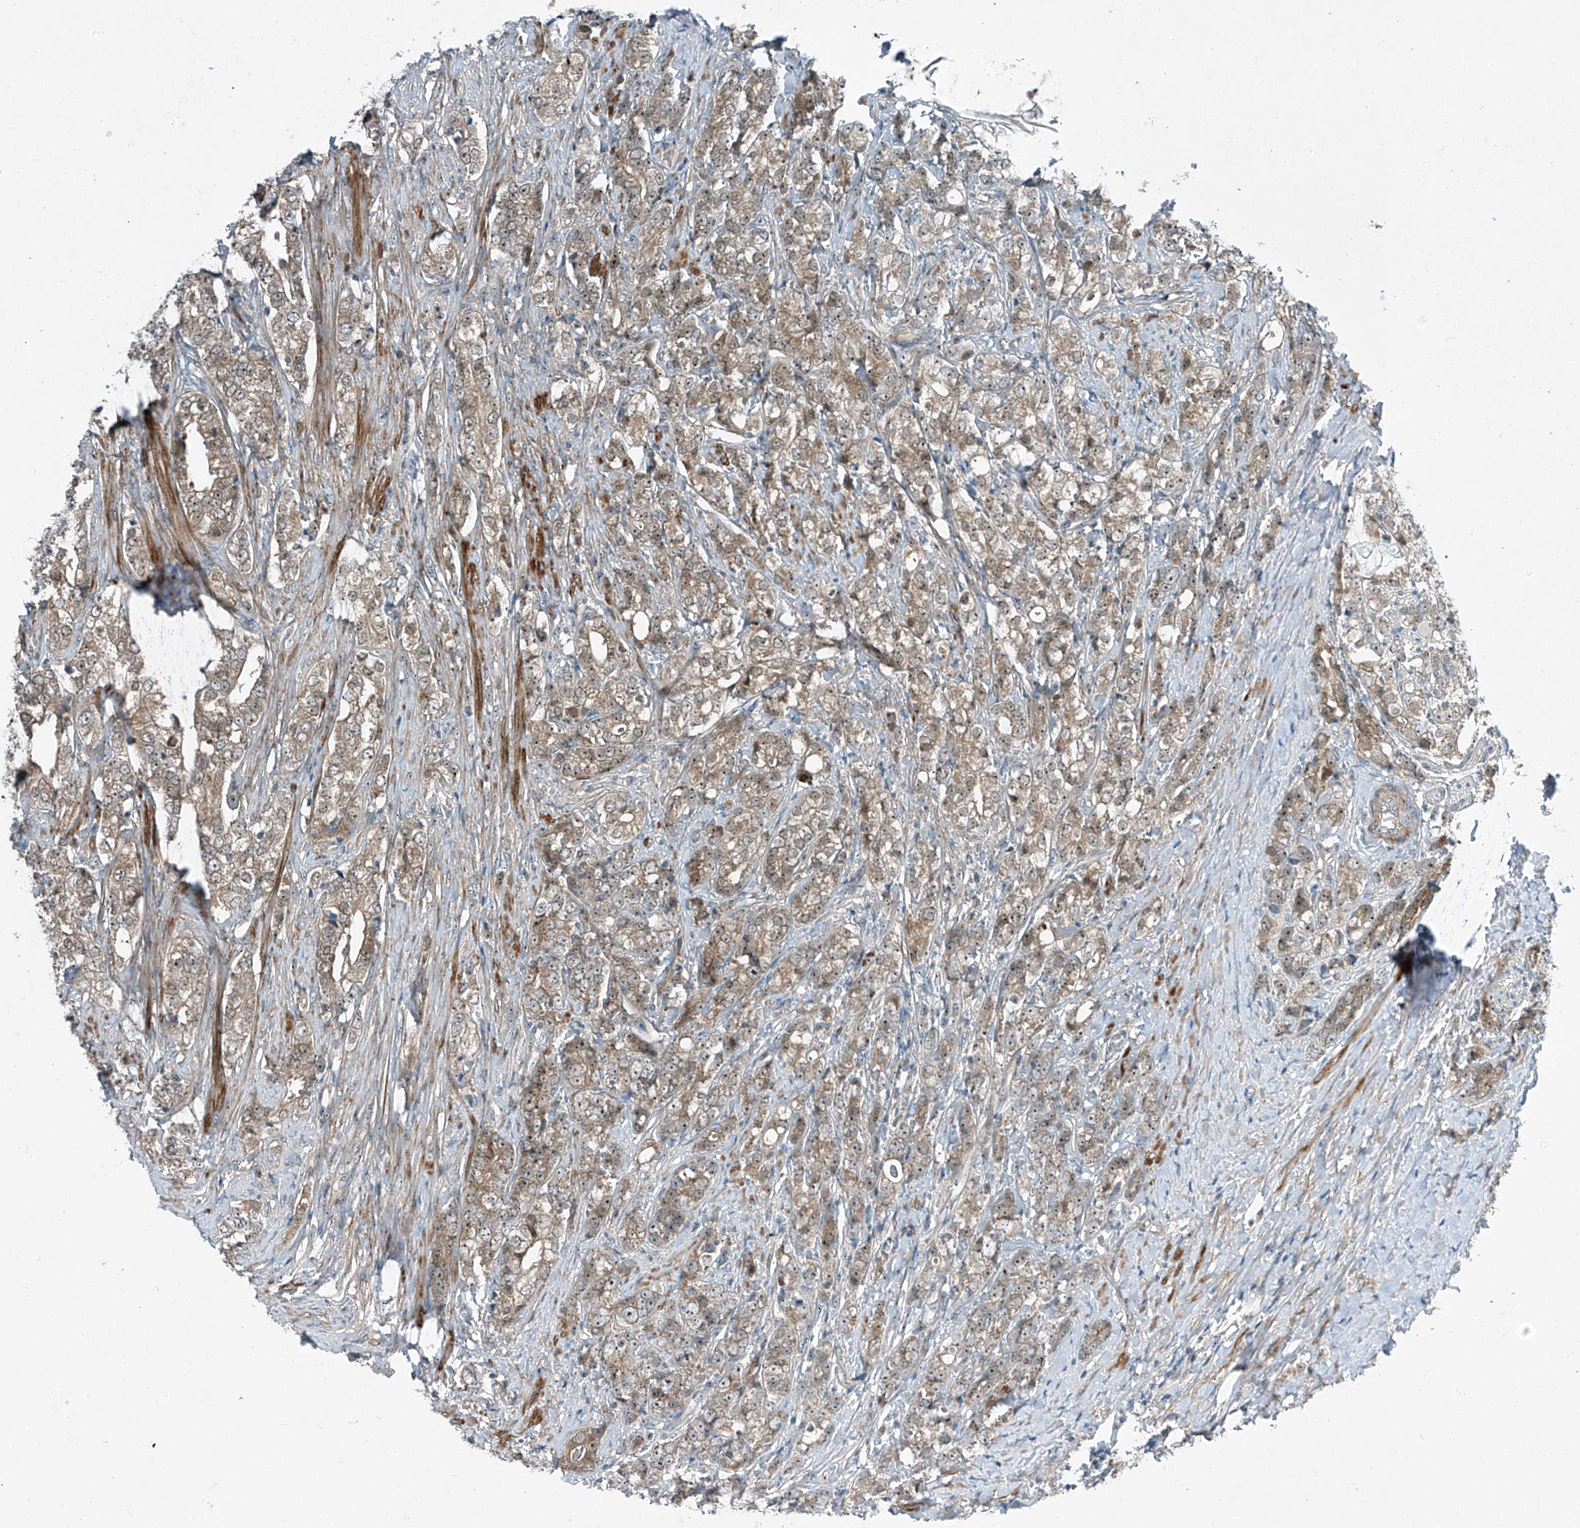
{"staining": {"intensity": "moderate", "quantity": "25%-75%", "location": "cytoplasmic/membranous,nuclear"}, "tissue": "prostate cancer", "cell_type": "Tumor cells", "image_type": "cancer", "snomed": [{"axis": "morphology", "description": "Adenocarcinoma, High grade"}, {"axis": "topography", "description": "Prostate"}], "caption": "A brown stain highlights moderate cytoplasmic/membranous and nuclear staining of a protein in human adenocarcinoma (high-grade) (prostate) tumor cells.", "gene": "PPCS", "patient": {"sex": "male", "age": 69}}